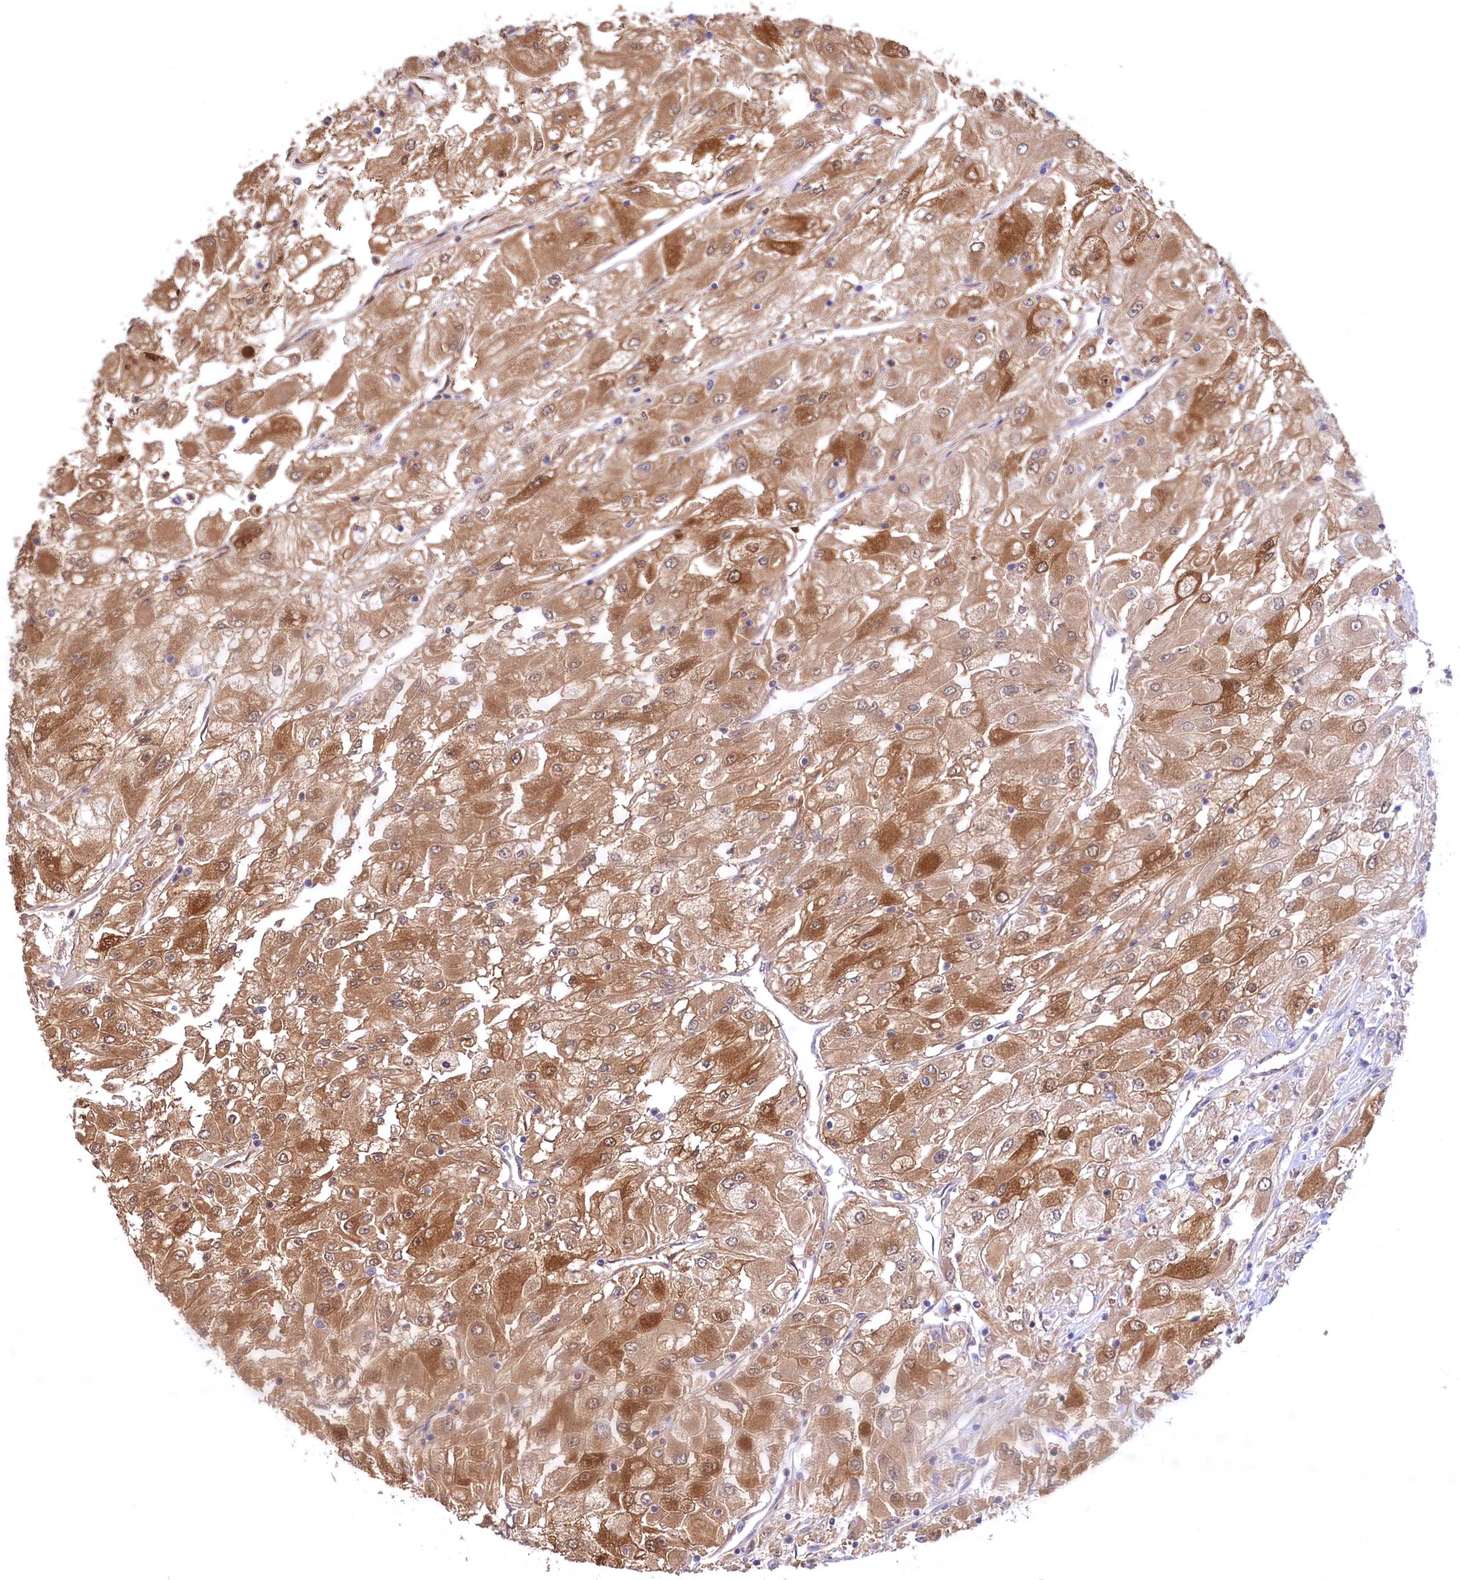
{"staining": {"intensity": "moderate", "quantity": "25%-75%", "location": "cytoplasmic/membranous"}, "tissue": "renal cancer", "cell_type": "Tumor cells", "image_type": "cancer", "snomed": [{"axis": "morphology", "description": "Adenocarcinoma, NOS"}, {"axis": "topography", "description": "Kidney"}], "caption": "Immunohistochemical staining of human renal adenocarcinoma reveals medium levels of moderate cytoplasmic/membranous protein positivity in about 25%-75% of tumor cells.", "gene": "C11orf54", "patient": {"sex": "male", "age": 80}}